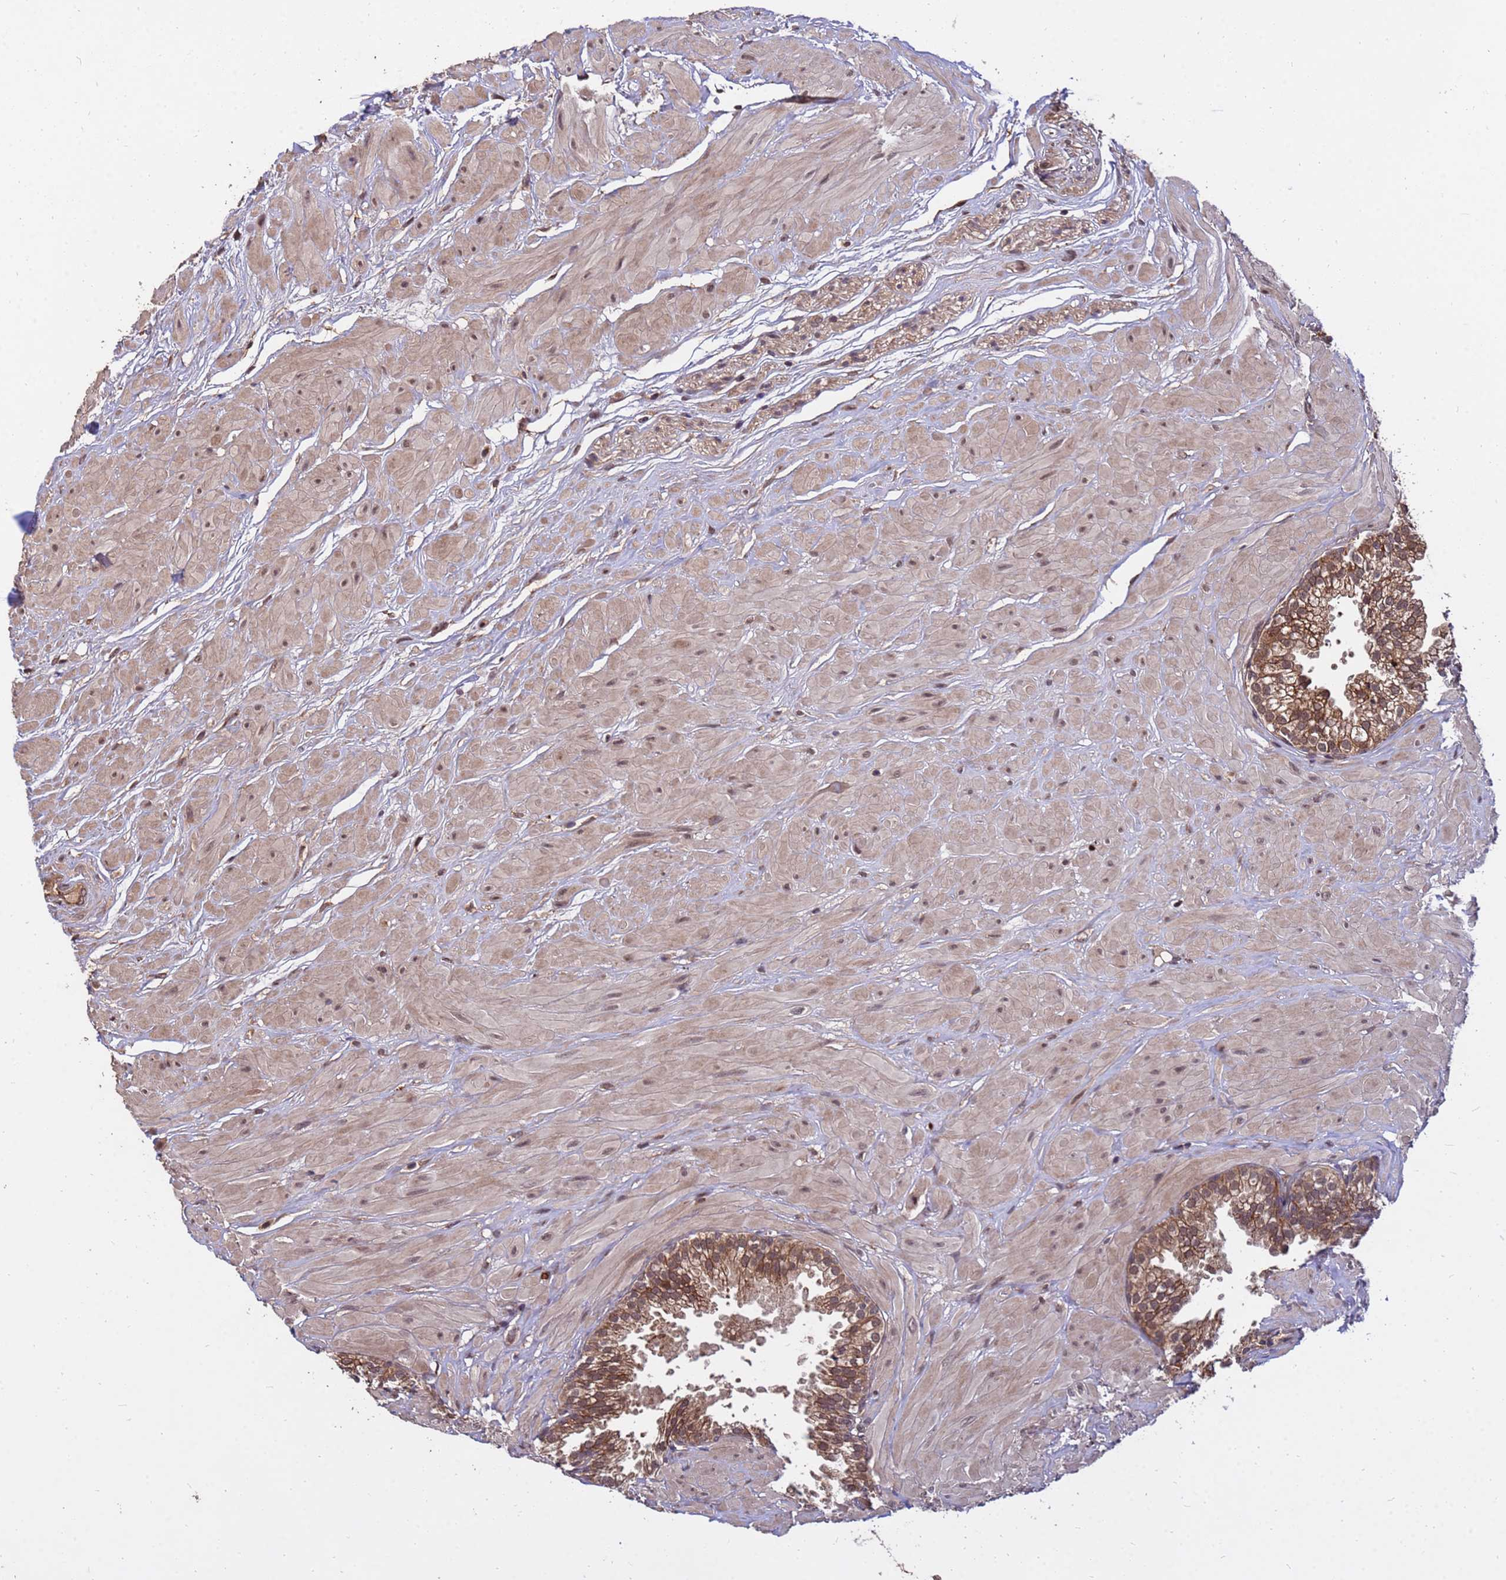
{"staining": {"intensity": "strong", "quantity": ">75%", "location": "cytoplasmic/membranous,nuclear"}, "tissue": "prostate", "cell_type": "Glandular cells", "image_type": "normal", "snomed": [{"axis": "morphology", "description": "Normal tissue, NOS"}, {"axis": "topography", "description": "Prostate"}, {"axis": "topography", "description": "Peripheral nerve tissue"}], "caption": "A brown stain highlights strong cytoplasmic/membranous,nuclear staining of a protein in glandular cells of normal prostate. (DAB (3,3'-diaminobenzidine) IHC, brown staining for protein, blue staining for nuclei).", "gene": "ZNF619", "patient": {"sex": "male", "age": 55}}